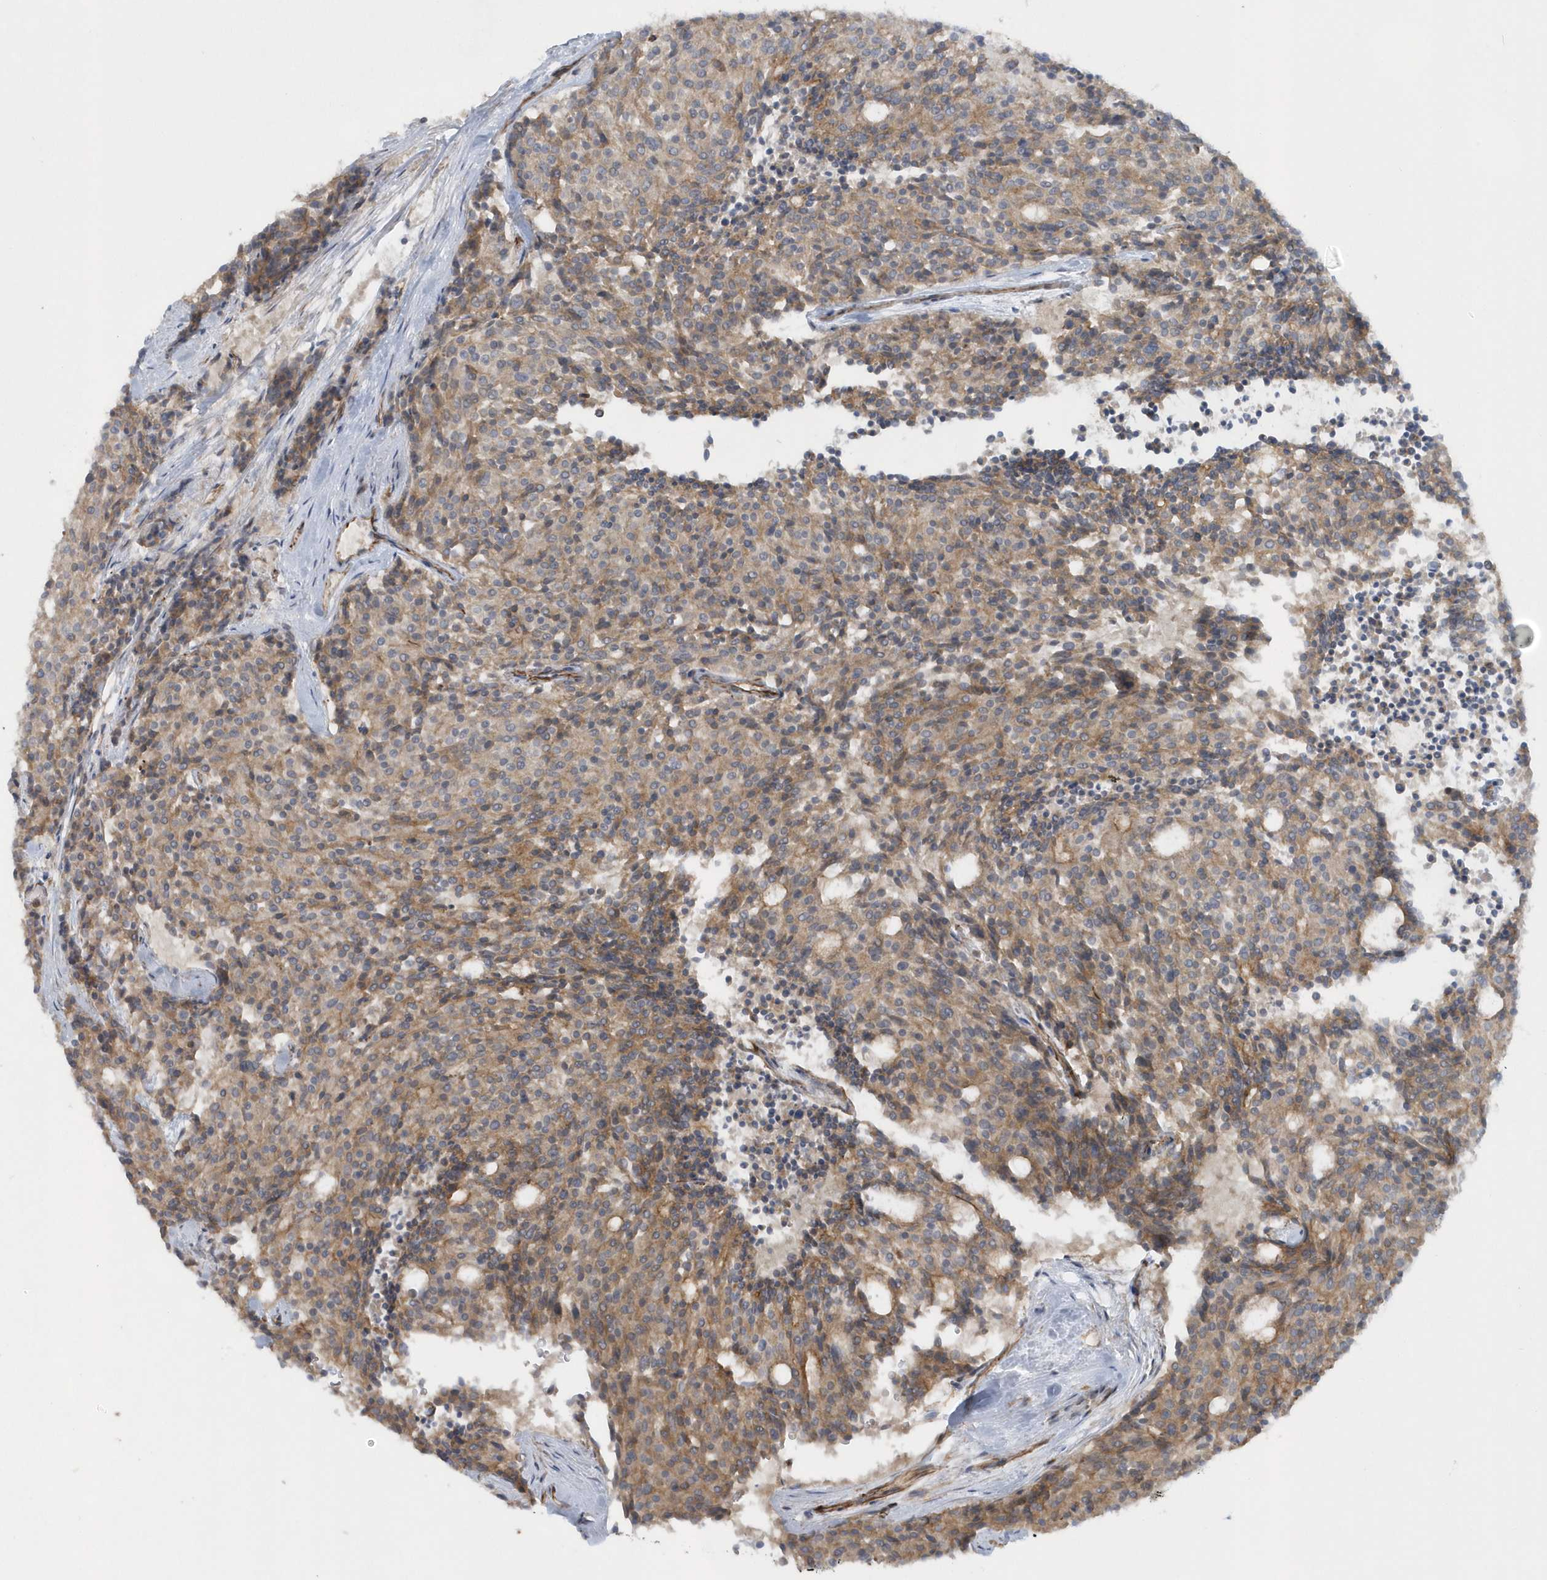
{"staining": {"intensity": "weak", "quantity": "25%-75%", "location": "cytoplasmic/membranous"}, "tissue": "carcinoid", "cell_type": "Tumor cells", "image_type": "cancer", "snomed": [{"axis": "morphology", "description": "Carcinoid, malignant, NOS"}, {"axis": "topography", "description": "Pancreas"}], "caption": "This is an image of IHC staining of carcinoid, which shows weak expression in the cytoplasmic/membranous of tumor cells.", "gene": "RAB17", "patient": {"sex": "female", "age": 54}}